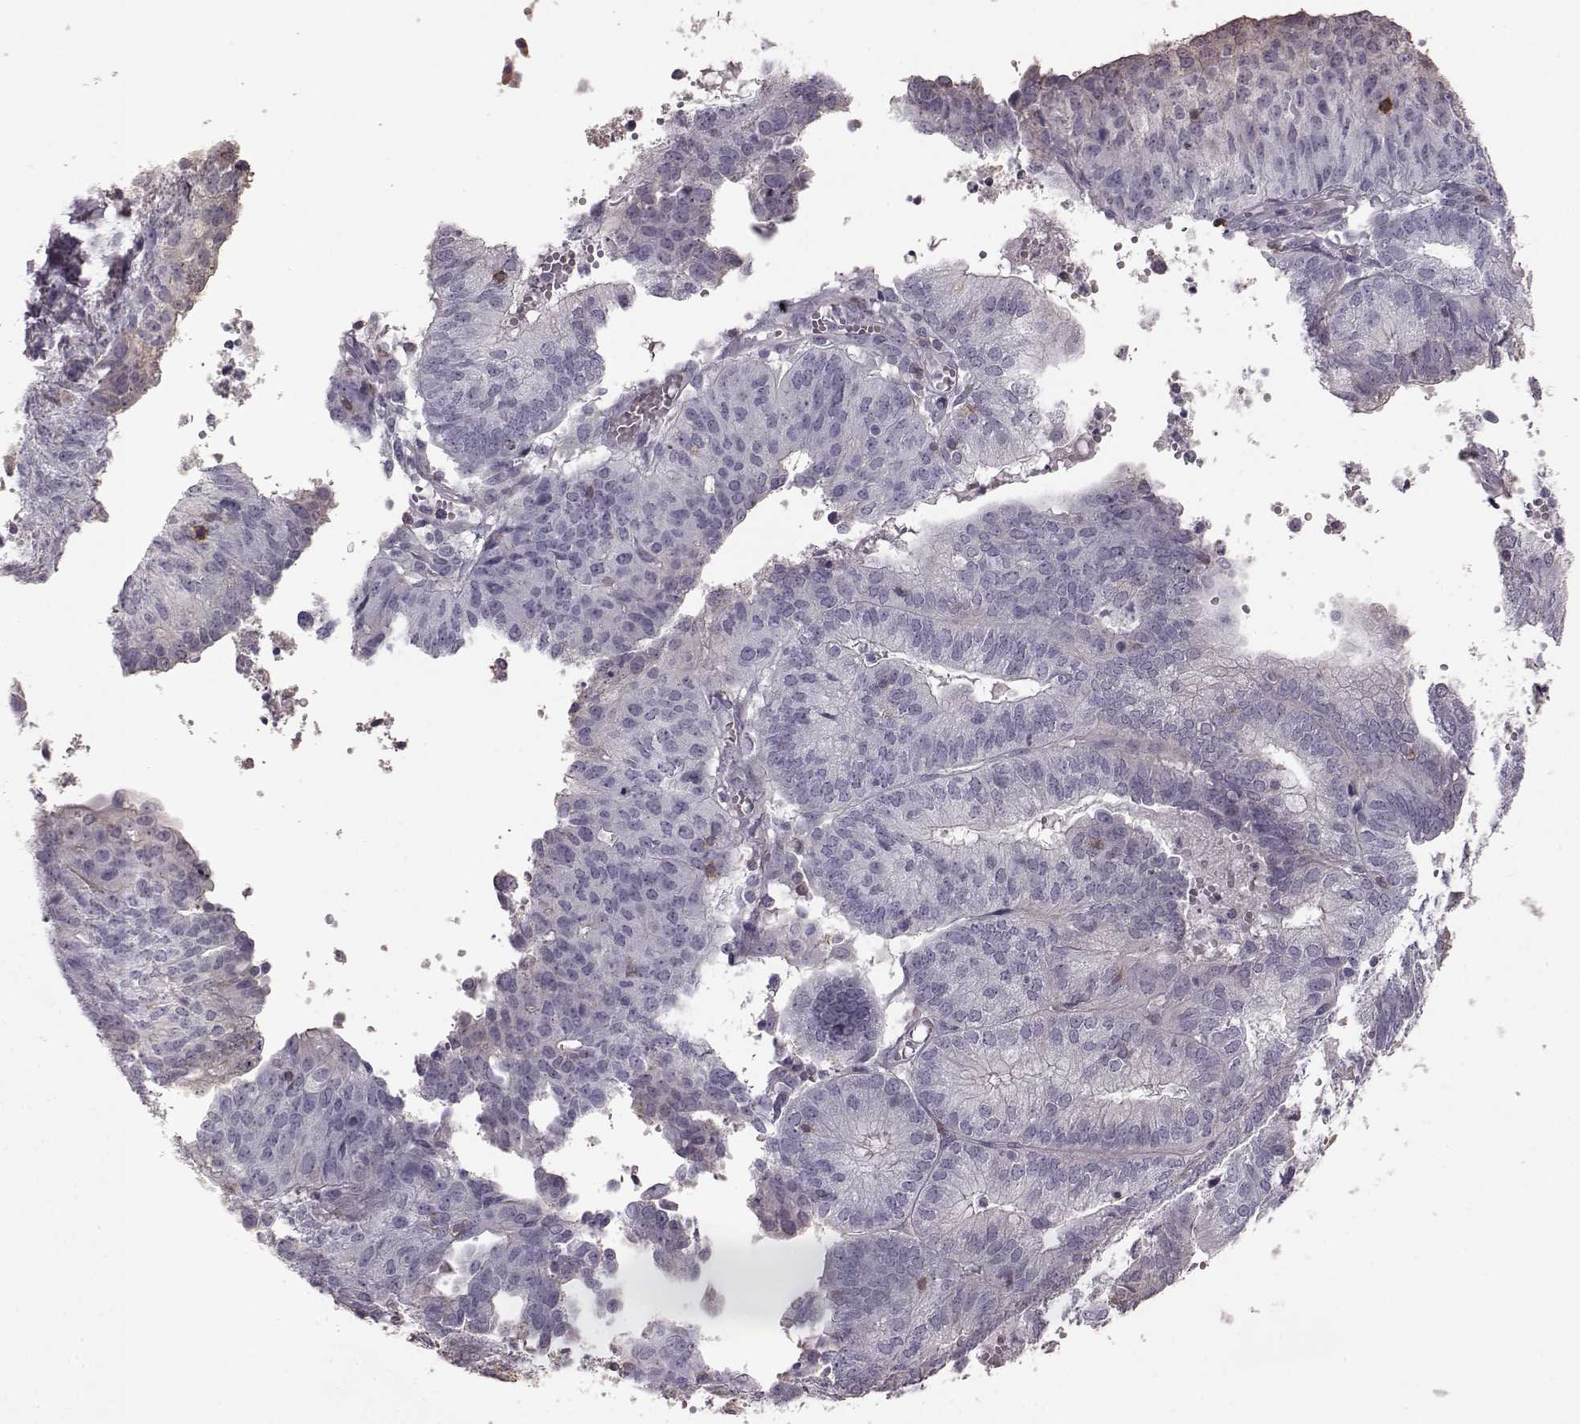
{"staining": {"intensity": "negative", "quantity": "none", "location": "none"}, "tissue": "endometrial cancer", "cell_type": "Tumor cells", "image_type": "cancer", "snomed": [{"axis": "morphology", "description": "Adenocarcinoma, NOS"}, {"axis": "topography", "description": "Endometrium"}], "caption": "Tumor cells are negative for brown protein staining in endometrial cancer (adenocarcinoma).", "gene": "PDCD1", "patient": {"sex": "female", "age": 82}}